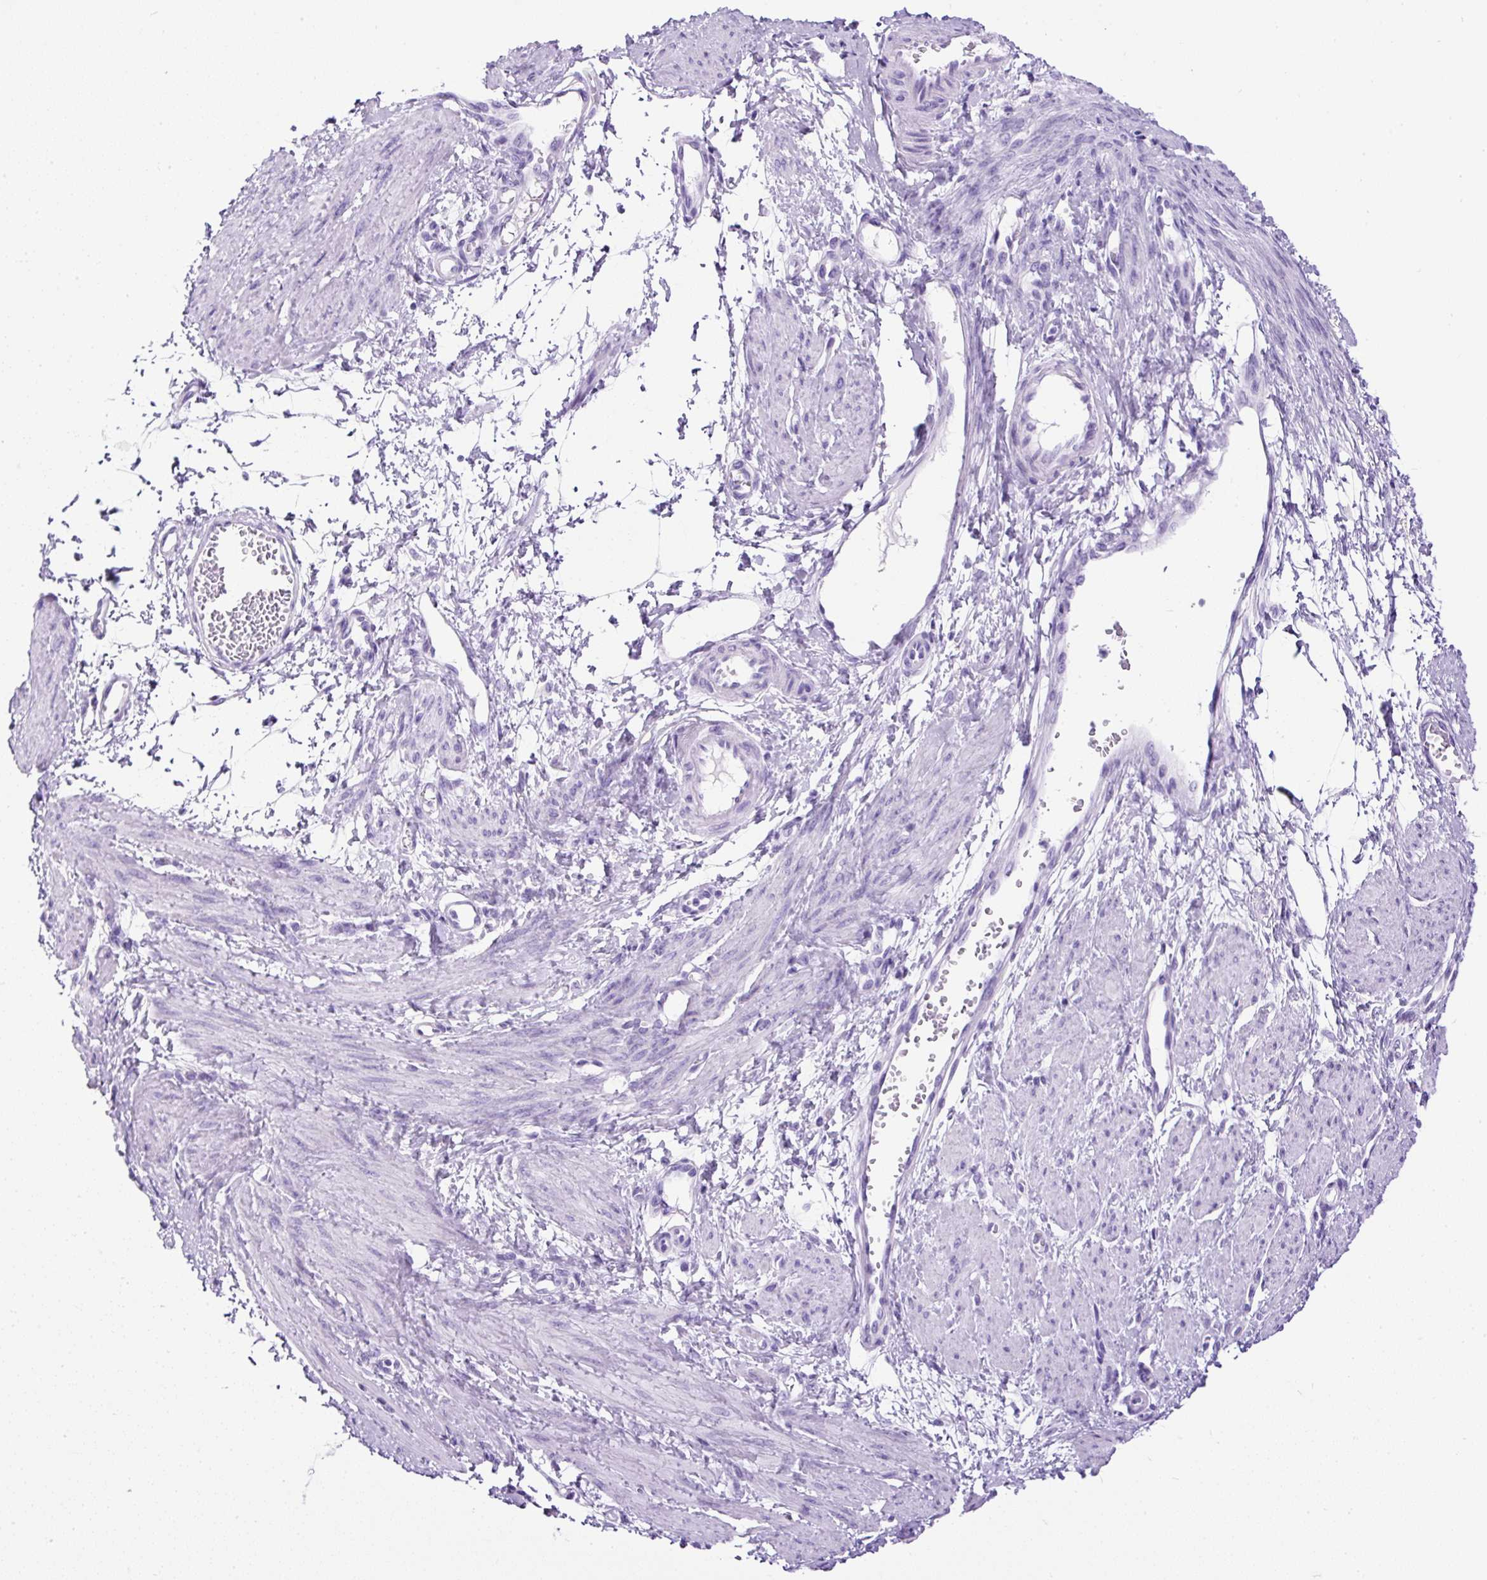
{"staining": {"intensity": "negative", "quantity": "none", "location": "none"}, "tissue": "smooth muscle", "cell_type": "Smooth muscle cells", "image_type": "normal", "snomed": [{"axis": "morphology", "description": "Normal tissue, NOS"}, {"axis": "topography", "description": "Smooth muscle"}, {"axis": "topography", "description": "Uterus"}], "caption": "Normal smooth muscle was stained to show a protein in brown. There is no significant expression in smooth muscle cells. (DAB (3,3'-diaminobenzidine) IHC with hematoxylin counter stain).", "gene": "PDIA2", "patient": {"sex": "female", "age": 39}}